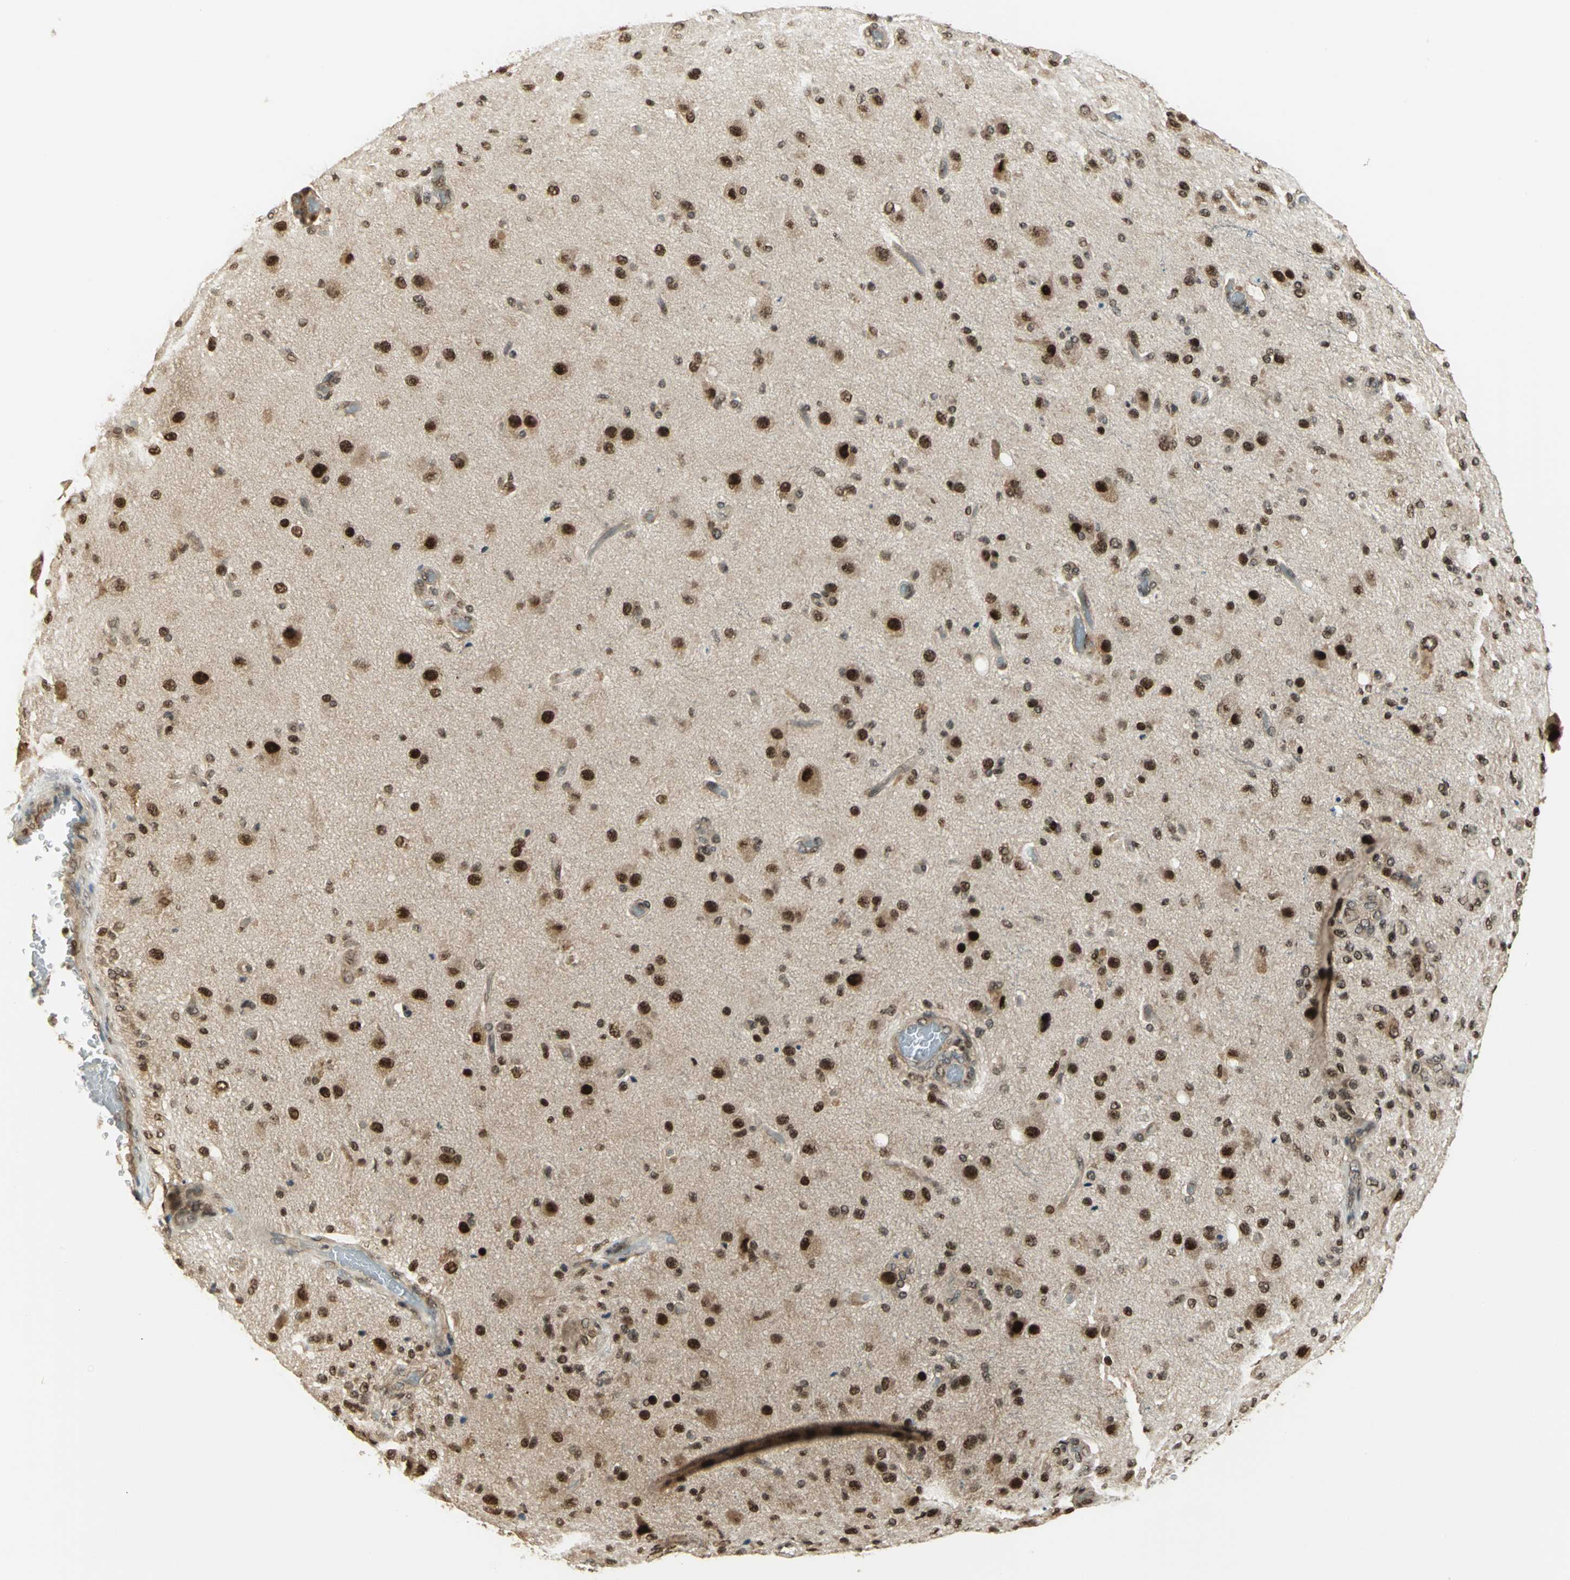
{"staining": {"intensity": "strong", "quantity": ">75%", "location": "cytoplasmic/membranous,nuclear"}, "tissue": "glioma", "cell_type": "Tumor cells", "image_type": "cancer", "snomed": [{"axis": "morphology", "description": "Normal tissue, NOS"}, {"axis": "morphology", "description": "Glioma, malignant, High grade"}, {"axis": "topography", "description": "Cerebral cortex"}], "caption": "This is an image of immunohistochemistry (IHC) staining of malignant high-grade glioma, which shows strong staining in the cytoplasmic/membranous and nuclear of tumor cells.", "gene": "PSMC3", "patient": {"sex": "male", "age": 77}}